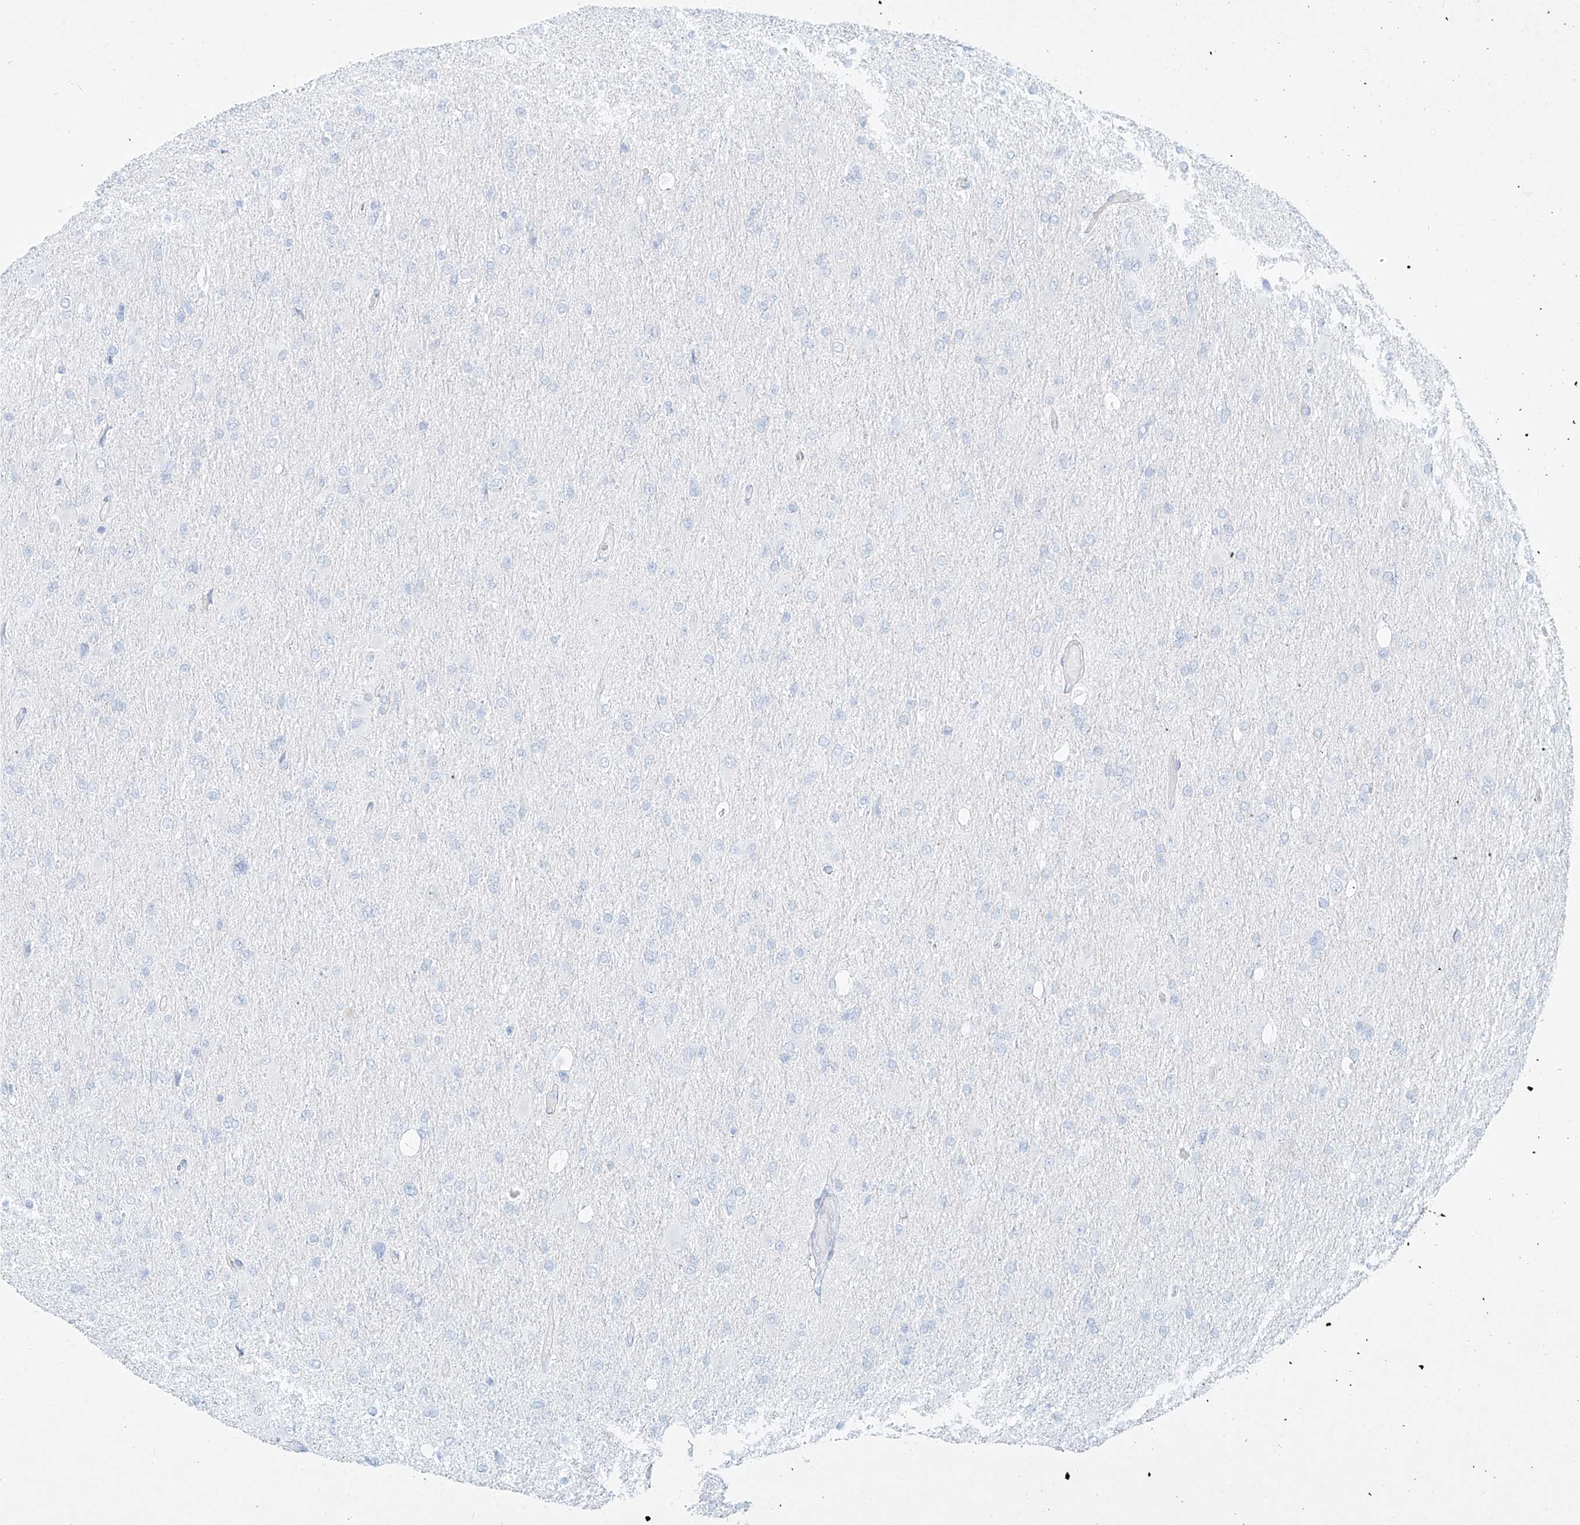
{"staining": {"intensity": "negative", "quantity": "none", "location": "none"}, "tissue": "glioma", "cell_type": "Tumor cells", "image_type": "cancer", "snomed": [{"axis": "morphology", "description": "Glioma, malignant, High grade"}, {"axis": "topography", "description": "Cerebral cortex"}], "caption": "This is a micrograph of IHC staining of glioma, which shows no staining in tumor cells.", "gene": "AJM1", "patient": {"sex": "female", "age": 36}}